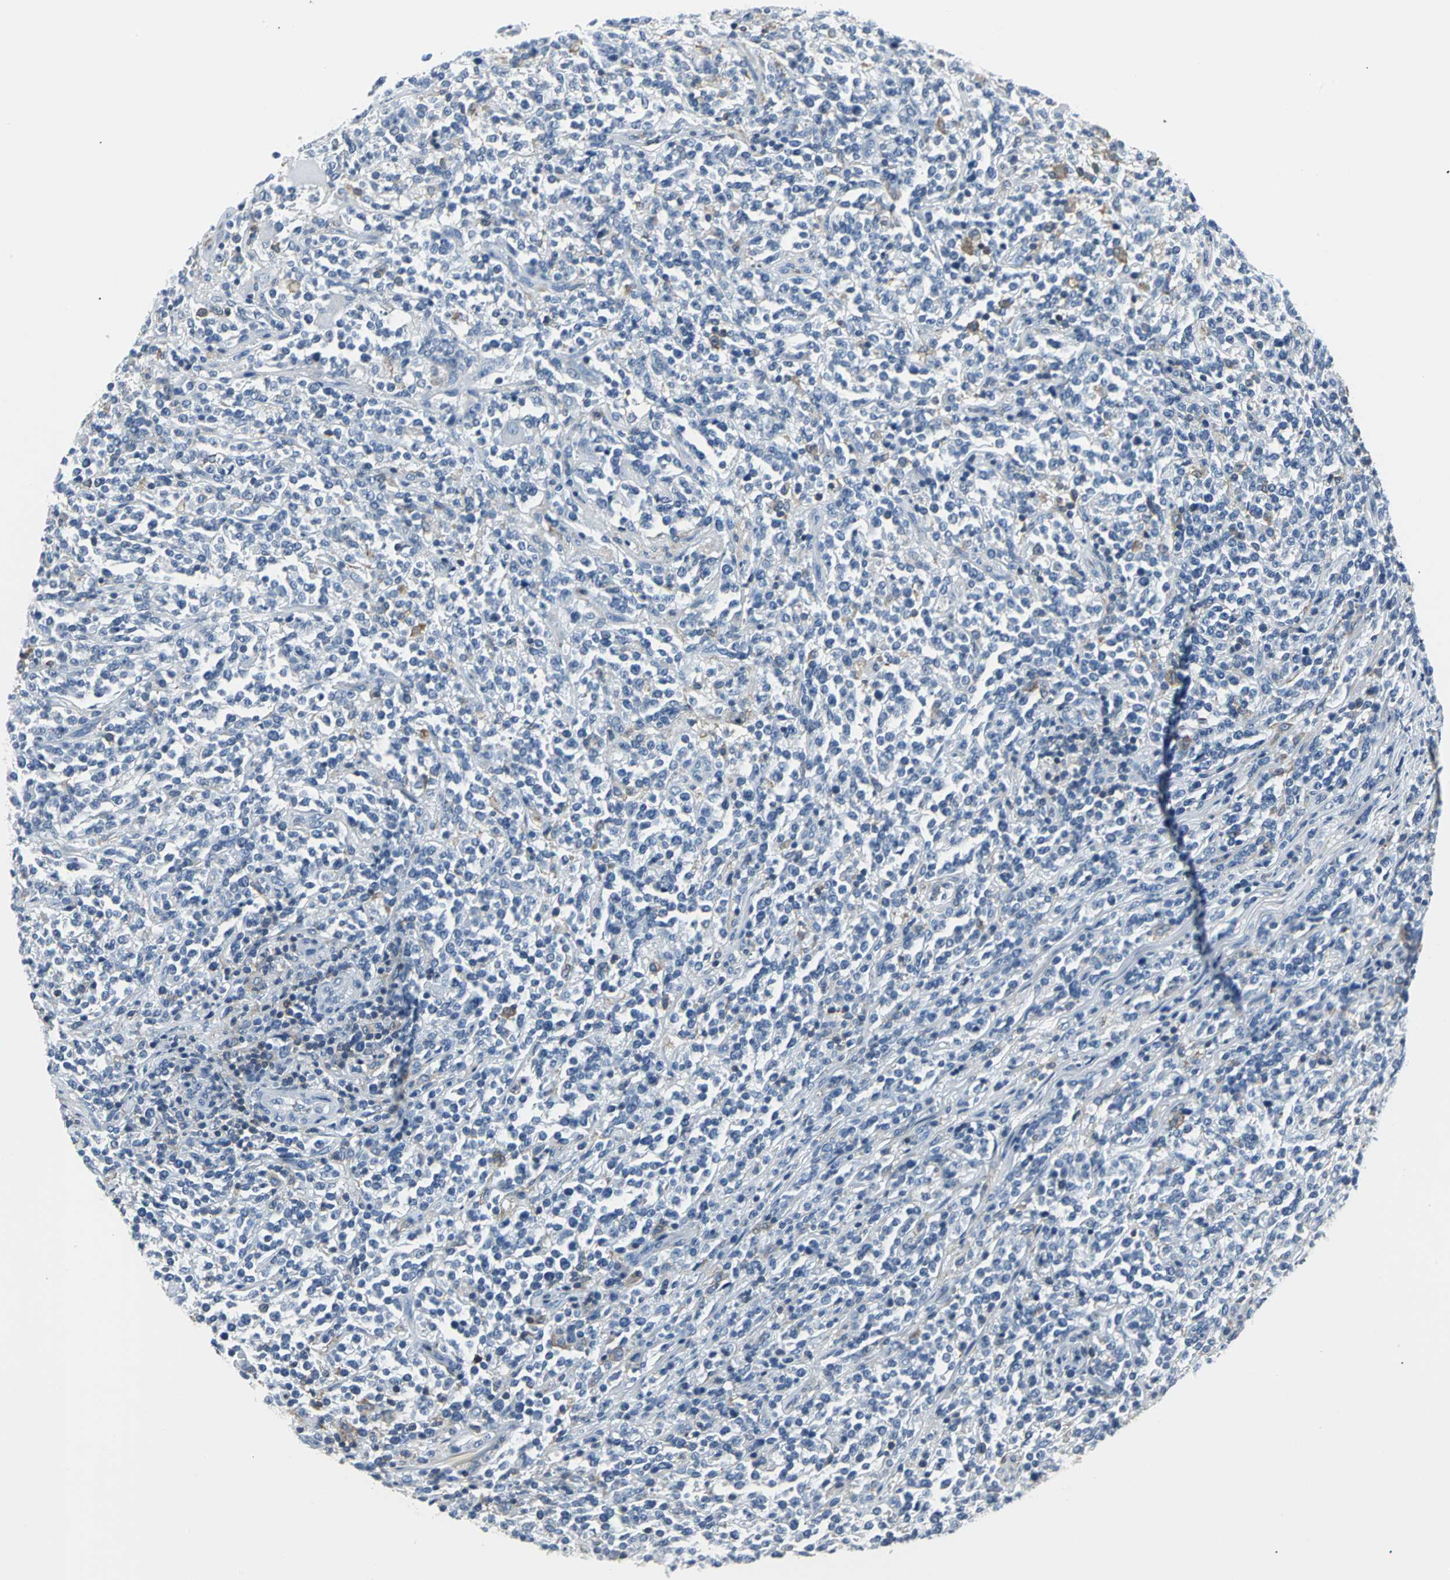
{"staining": {"intensity": "weak", "quantity": "<25%", "location": "cytoplasmic/membranous"}, "tissue": "lymphoma", "cell_type": "Tumor cells", "image_type": "cancer", "snomed": [{"axis": "morphology", "description": "Malignant lymphoma, non-Hodgkin's type, High grade"}, {"axis": "topography", "description": "Soft tissue"}], "caption": "Malignant lymphoma, non-Hodgkin's type (high-grade) was stained to show a protein in brown. There is no significant expression in tumor cells.", "gene": "IQGAP2", "patient": {"sex": "male", "age": 18}}